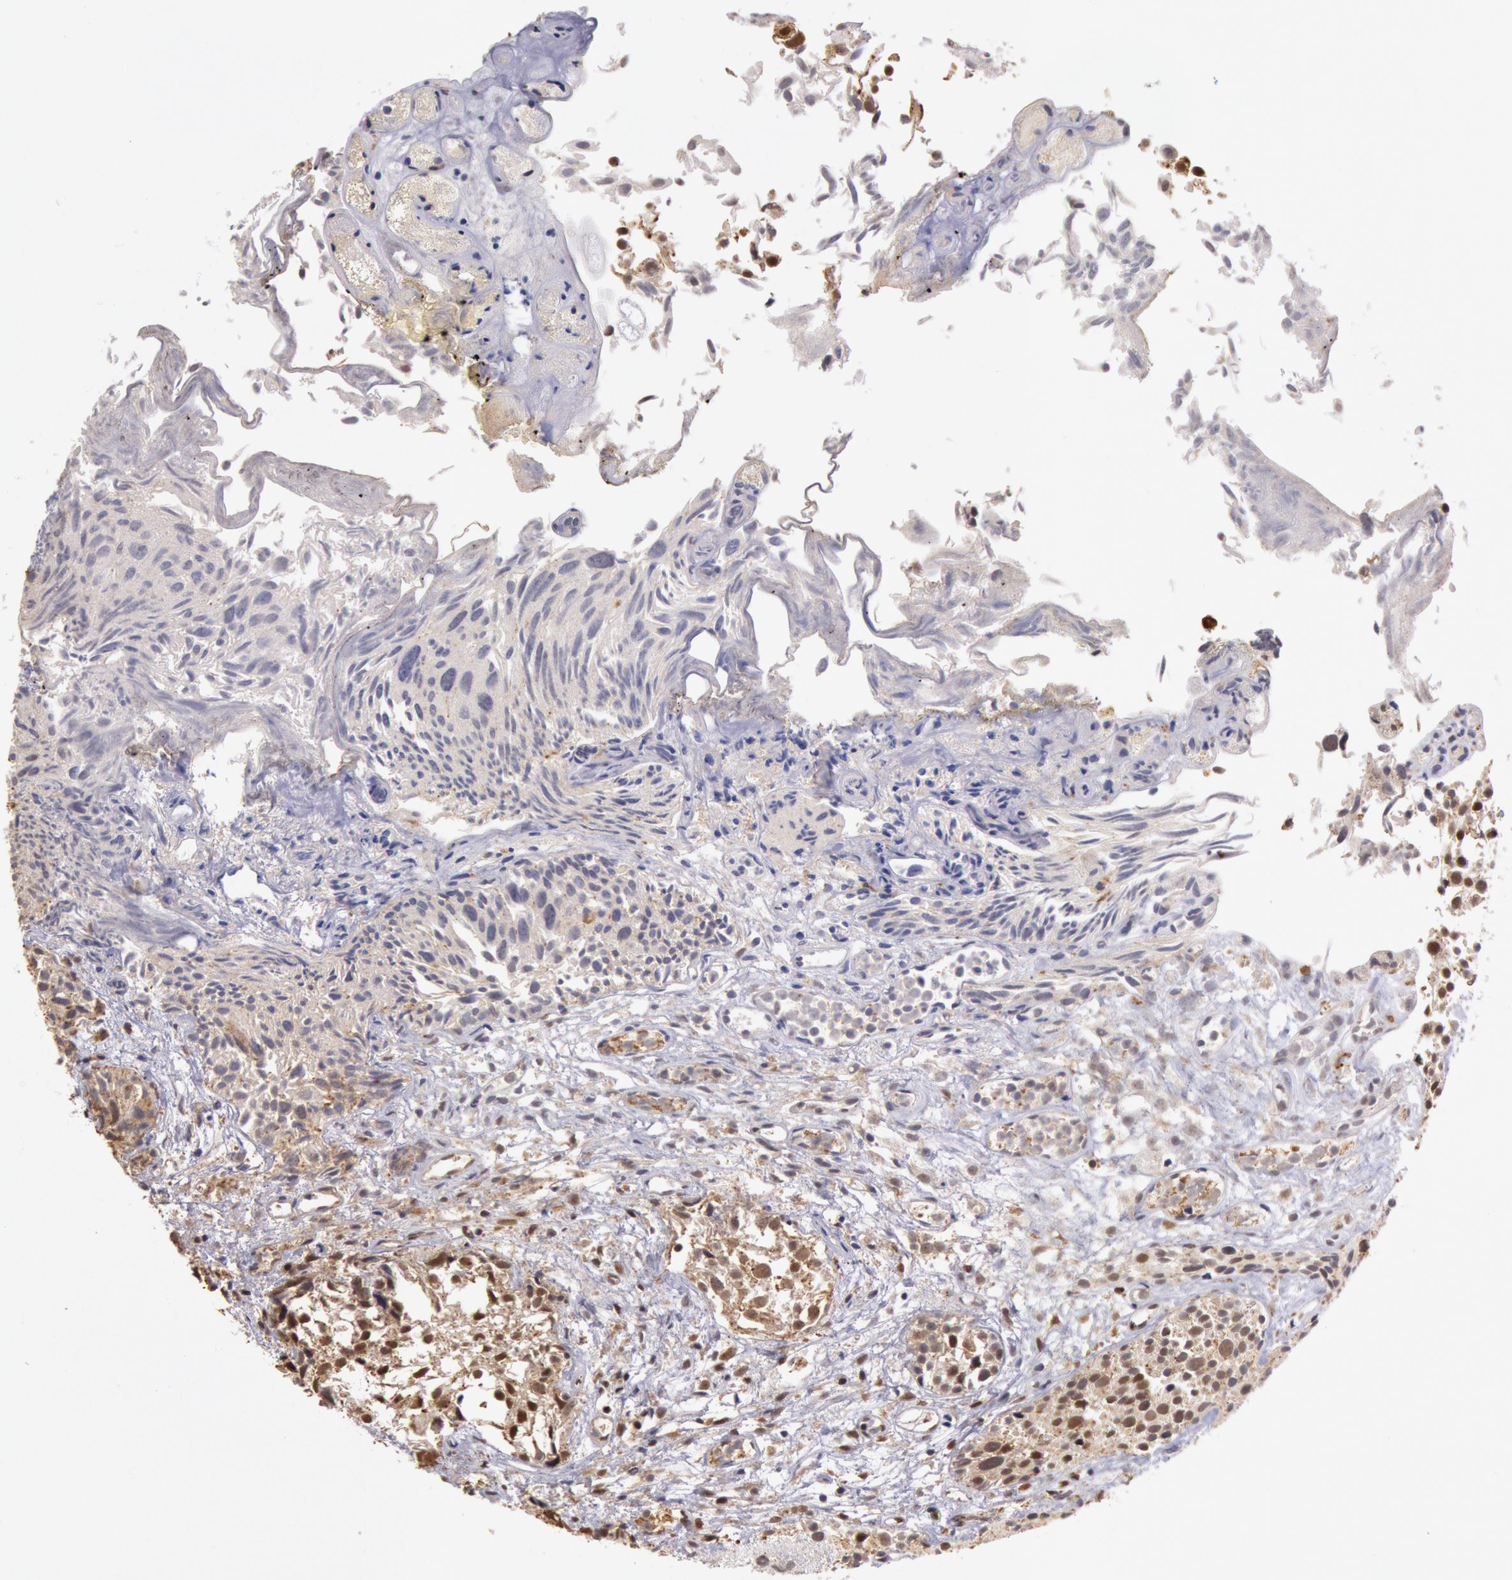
{"staining": {"intensity": "weak", "quantity": "25%-75%", "location": "nuclear"}, "tissue": "urothelial cancer", "cell_type": "Tumor cells", "image_type": "cancer", "snomed": [{"axis": "morphology", "description": "Urothelial carcinoma, High grade"}, {"axis": "topography", "description": "Urinary bladder"}], "caption": "Protein expression analysis of urothelial cancer reveals weak nuclear expression in about 25%-75% of tumor cells.", "gene": "LIG4", "patient": {"sex": "female", "age": 78}}